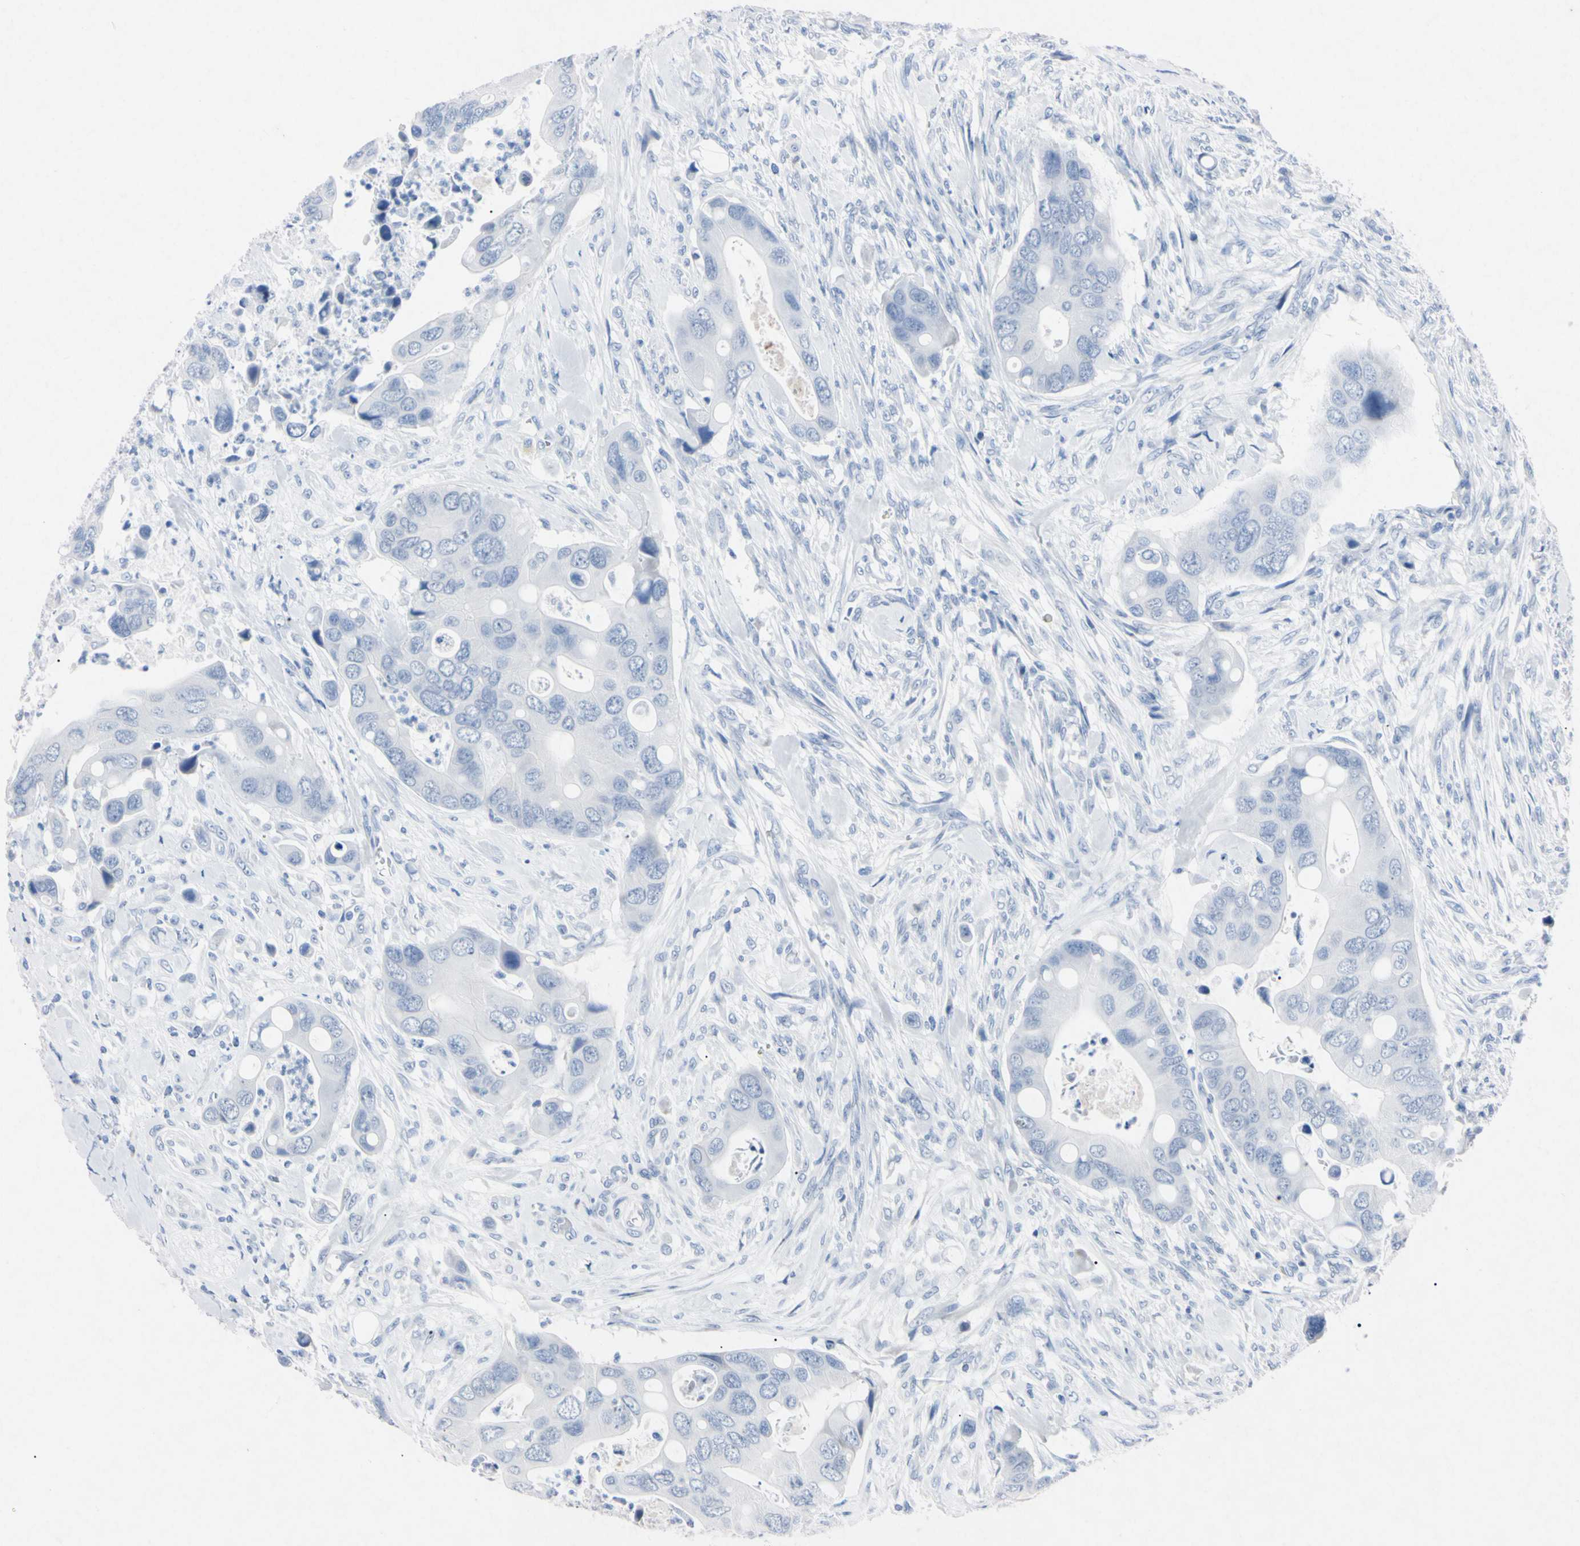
{"staining": {"intensity": "negative", "quantity": "none", "location": "none"}, "tissue": "colorectal cancer", "cell_type": "Tumor cells", "image_type": "cancer", "snomed": [{"axis": "morphology", "description": "Adenocarcinoma, NOS"}, {"axis": "topography", "description": "Rectum"}], "caption": "Human colorectal cancer (adenocarcinoma) stained for a protein using immunohistochemistry (IHC) displays no expression in tumor cells.", "gene": "ELN", "patient": {"sex": "female", "age": 57}}